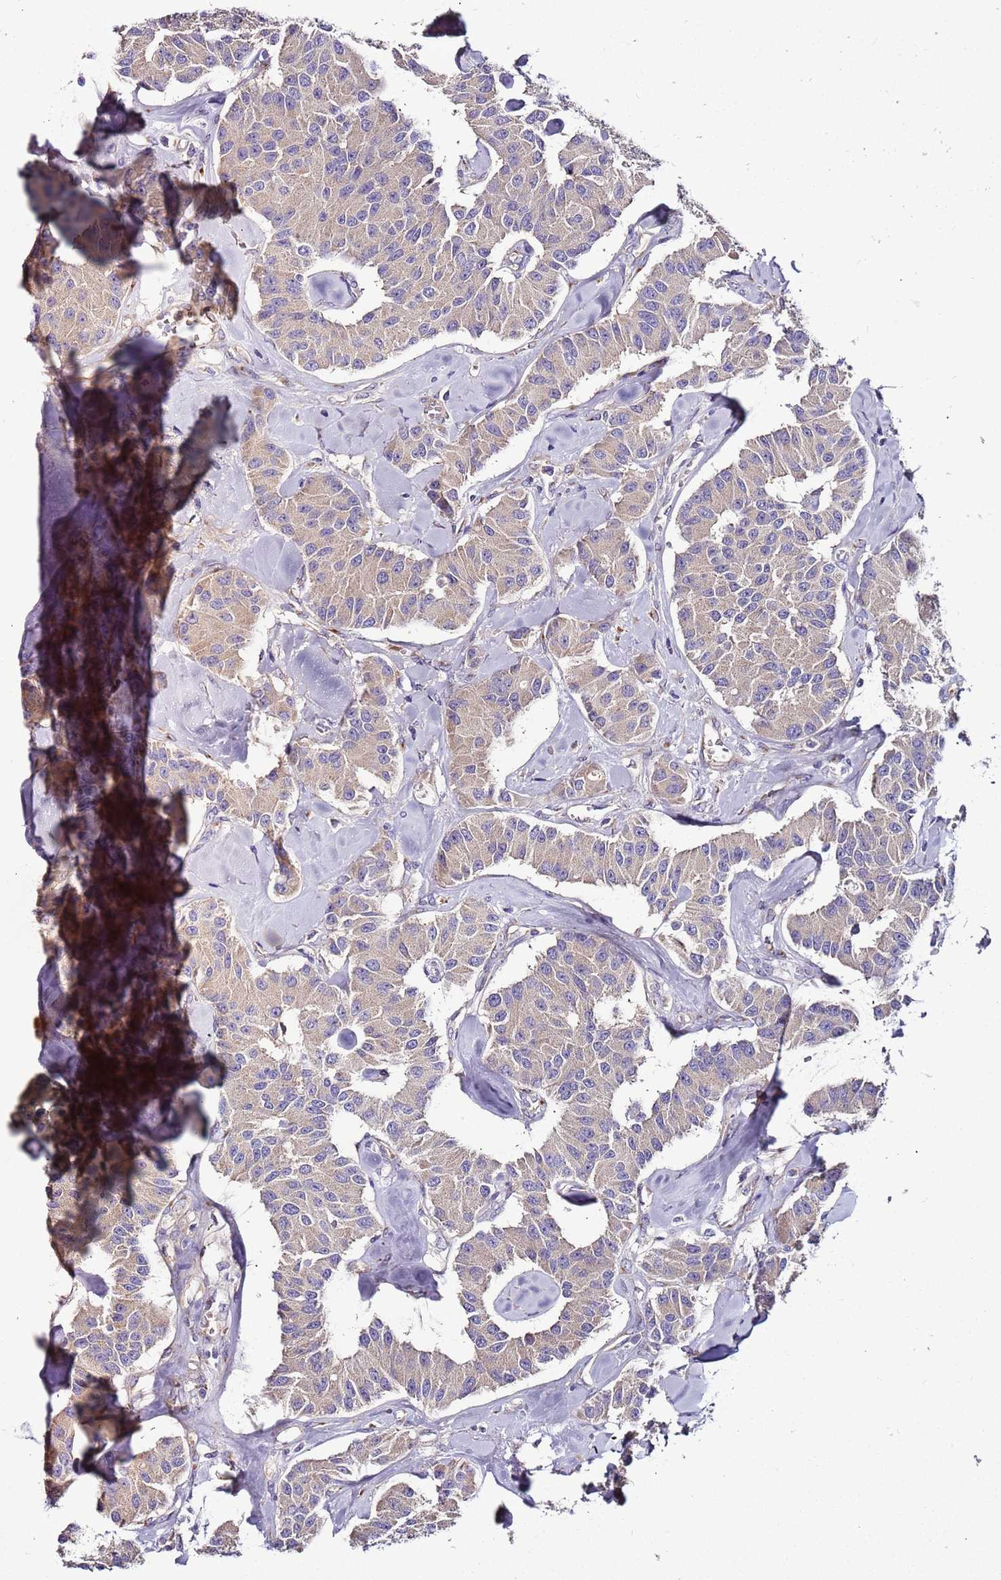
{"staining": {"intensity": "weak", "quantity": "<25%", "location": "cytoplasmic/membranous"}, "tissue": "carcinoid", "cell_type": "Tumor cells", "image_type": "cancer", "snomed": [{"axis": "morphology", "description": "Carcinoid, malignant, NOS"}, {"axis": "topography", "description": "Pancreas"}], "caption": "A photomicrograph of human carcinoid is negative for staining in tumor cells.", "gene": "FAM20A", "patient": {"sex": "male", "age": 41}}